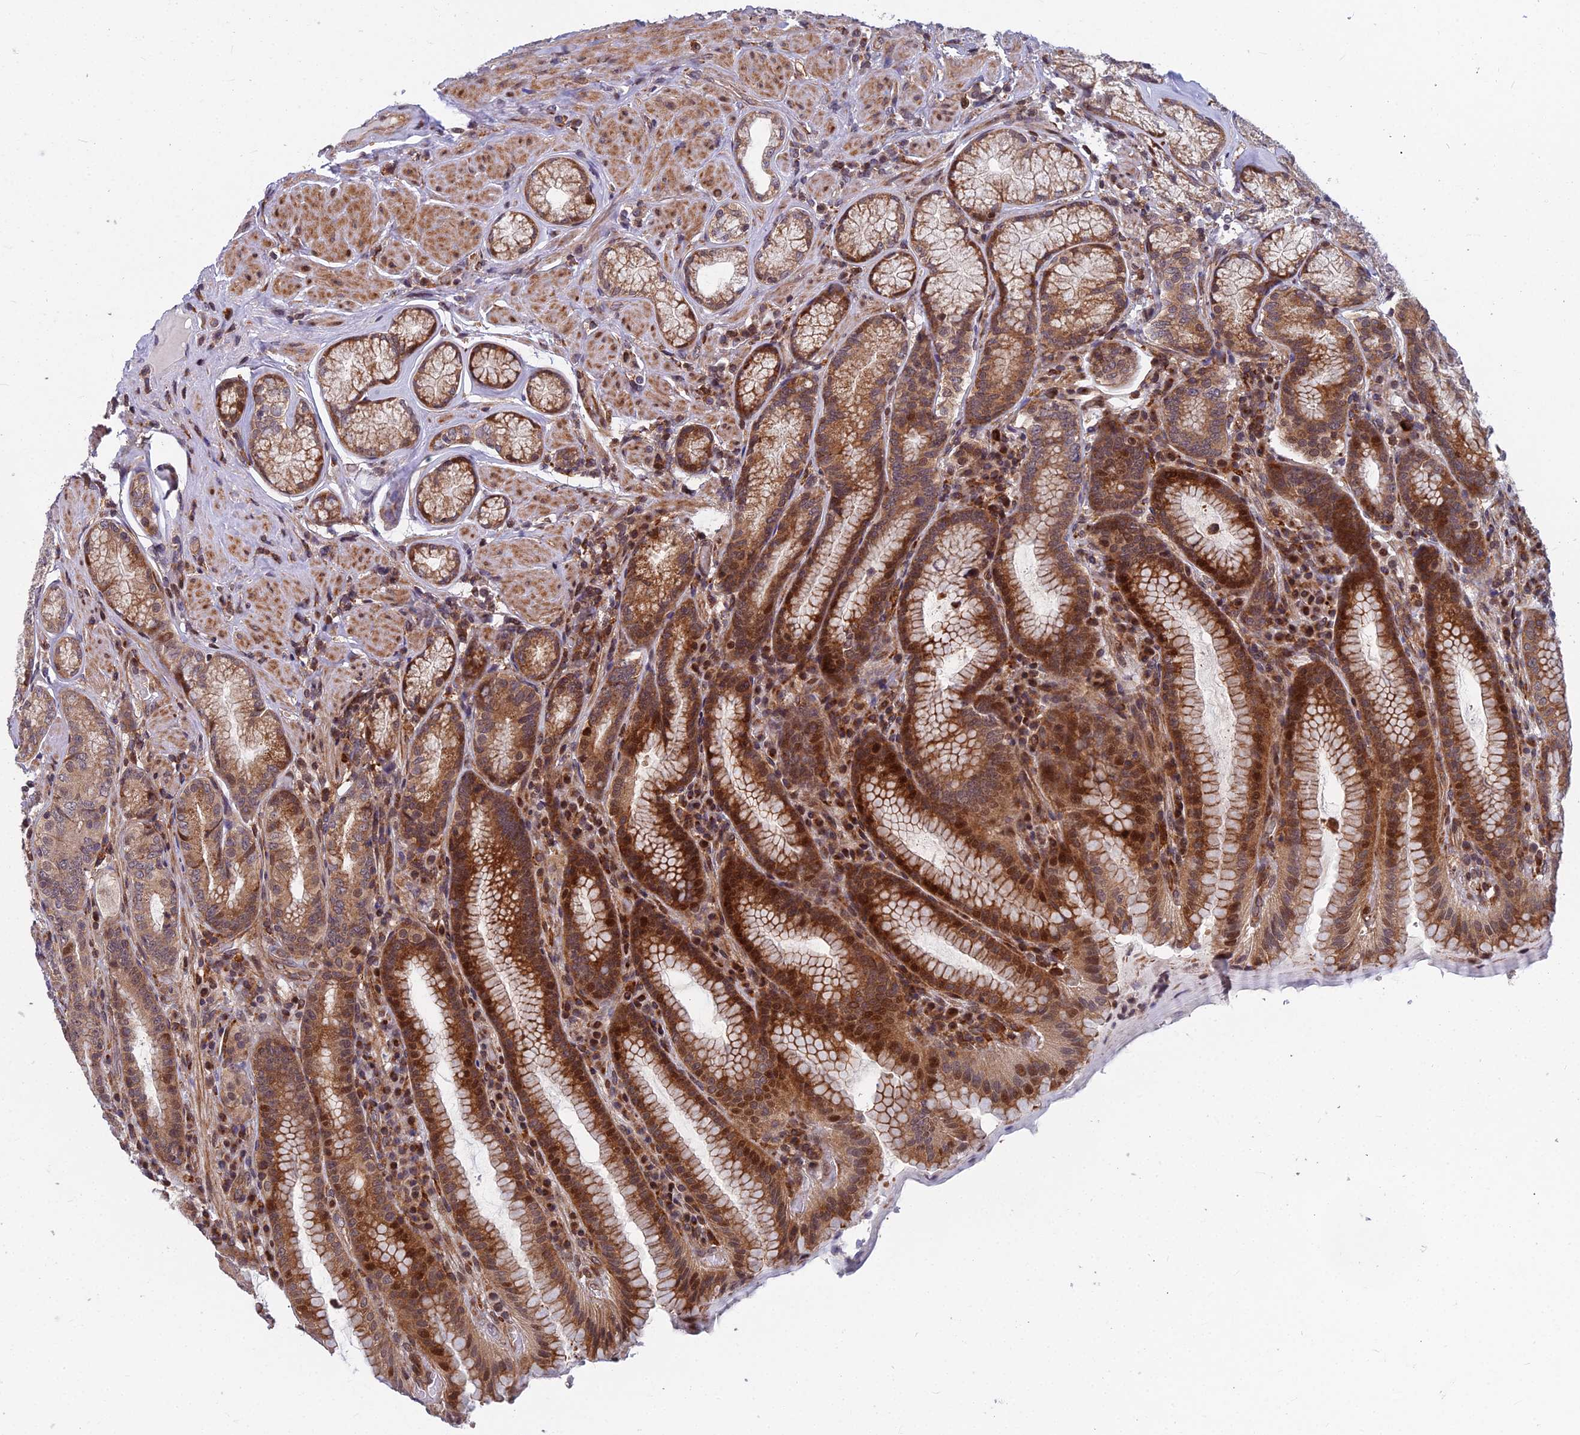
{"staining": {"intensity": "strong", "quantity": "25%-75%", "location": "cytoplasmic/membranous,nuclear"}, "tissue": "stomach", "cell_type": "Glandular cells", "image_type": "normal", "snomed": [{"axis": "morphology", "description": "Normal tissue, NOS"}, {"axis": "topography", "description": "Stomach, upper"}, {"axis": "topography", "description": "Stomach, lower"}], "caption": "Brown immunohistochemical staining in benign stomach exhibits strong cytoplasmic/membranous,nuclear staining in approximately 25%-75% of glandular cells. Nuclei are stained in blue.", "gene": "COMMD2", "patient": {"sex": "female", "age": 76}}